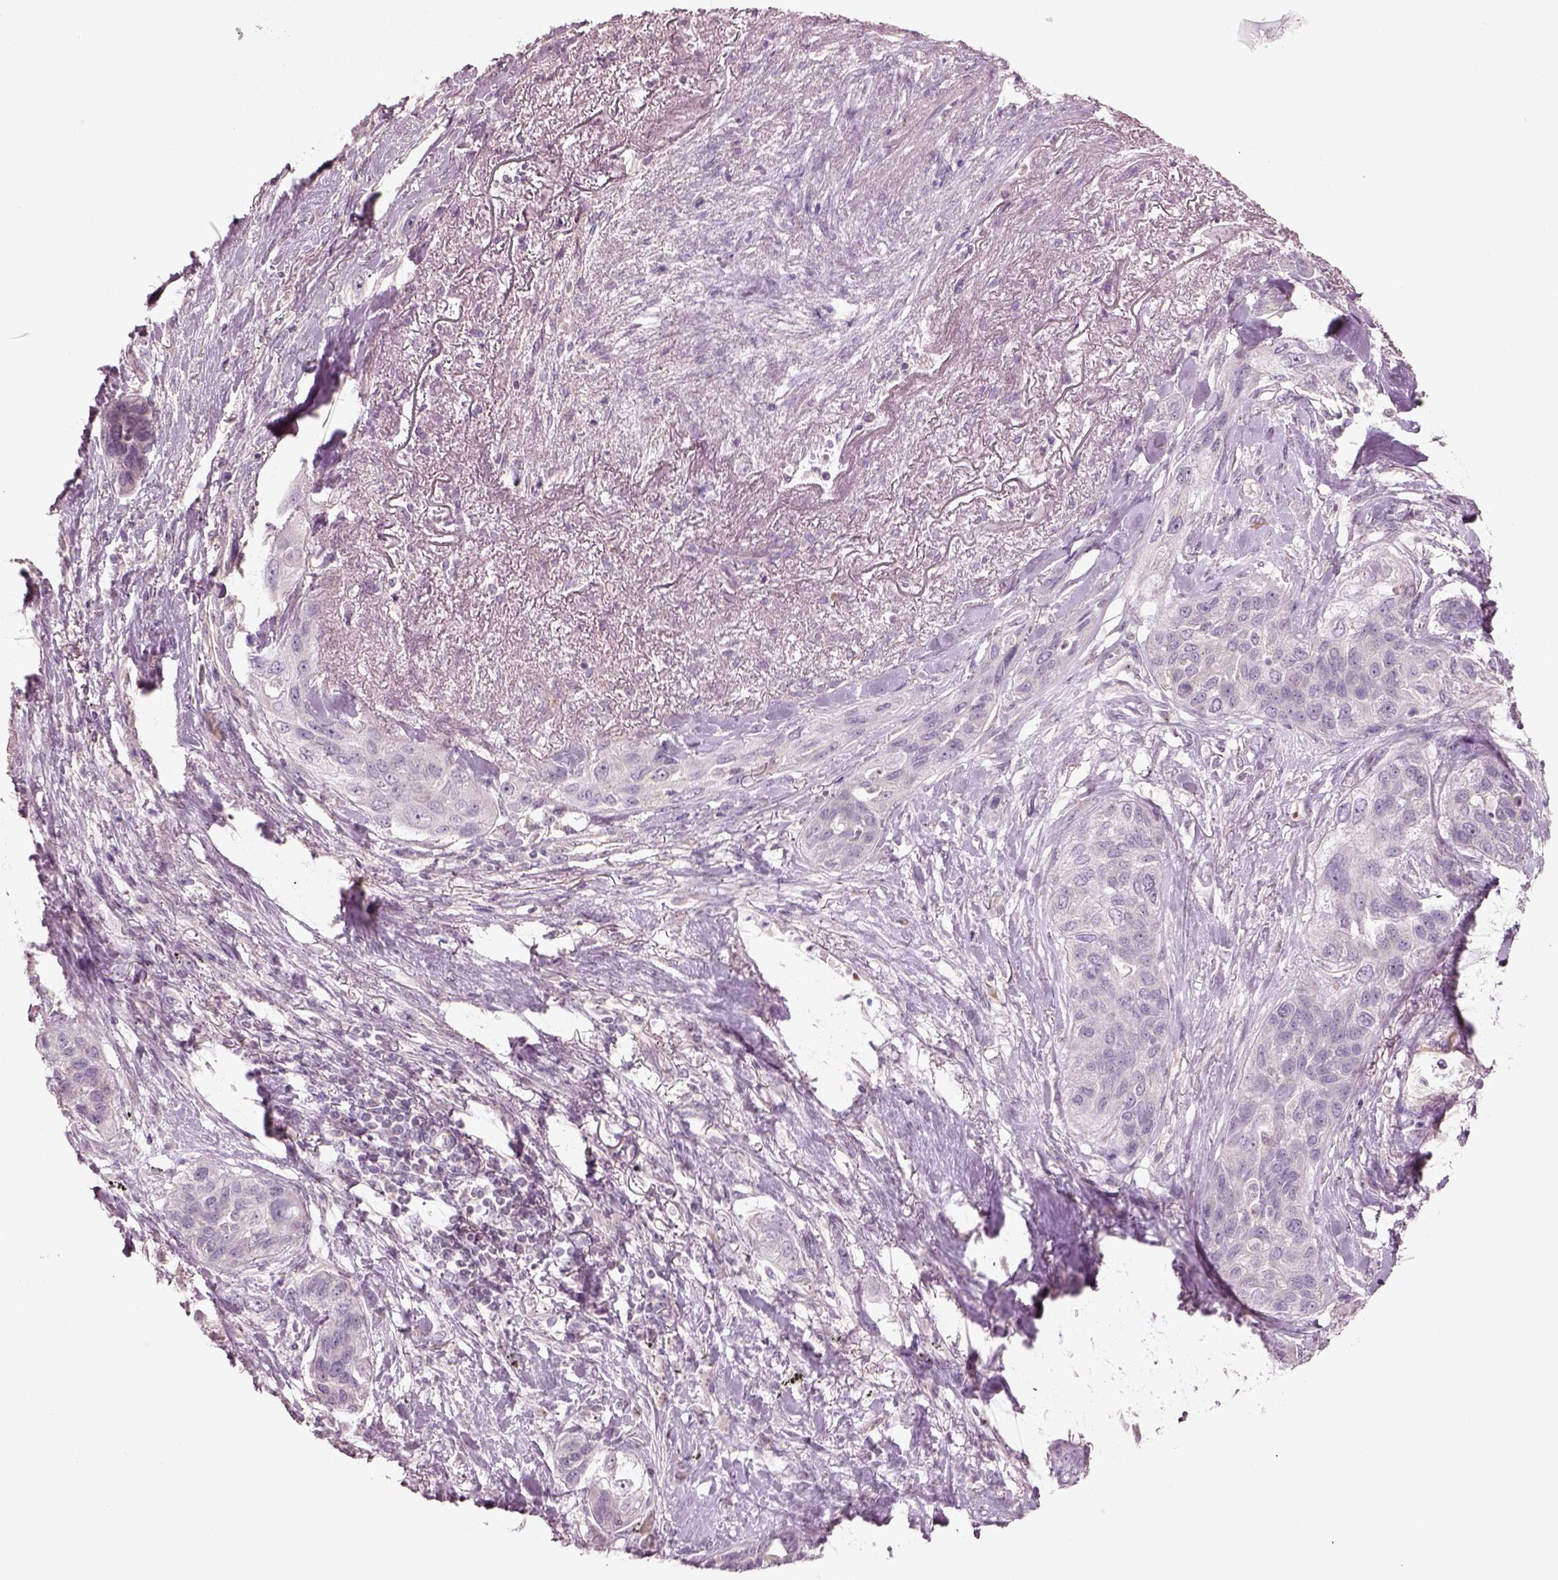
{"staining": {"intensity": "negative", "quantity": "none", "location": "none"}, "tissue": "lung cancer", "cell_type": "Tumor cells", "image_type": "cancer", "snomed": [{"axis": "morphology", "description": "Squamous cell carcinoma, NOS"}, {"axis": "topography", "description": "Lung"}], "caption": "Lung cancer was stained to show a protein in brown. There is no significant positivity in tumor cells.", "gene": "DUOXA2", "patient": {"sex": "female", "age": 70}}